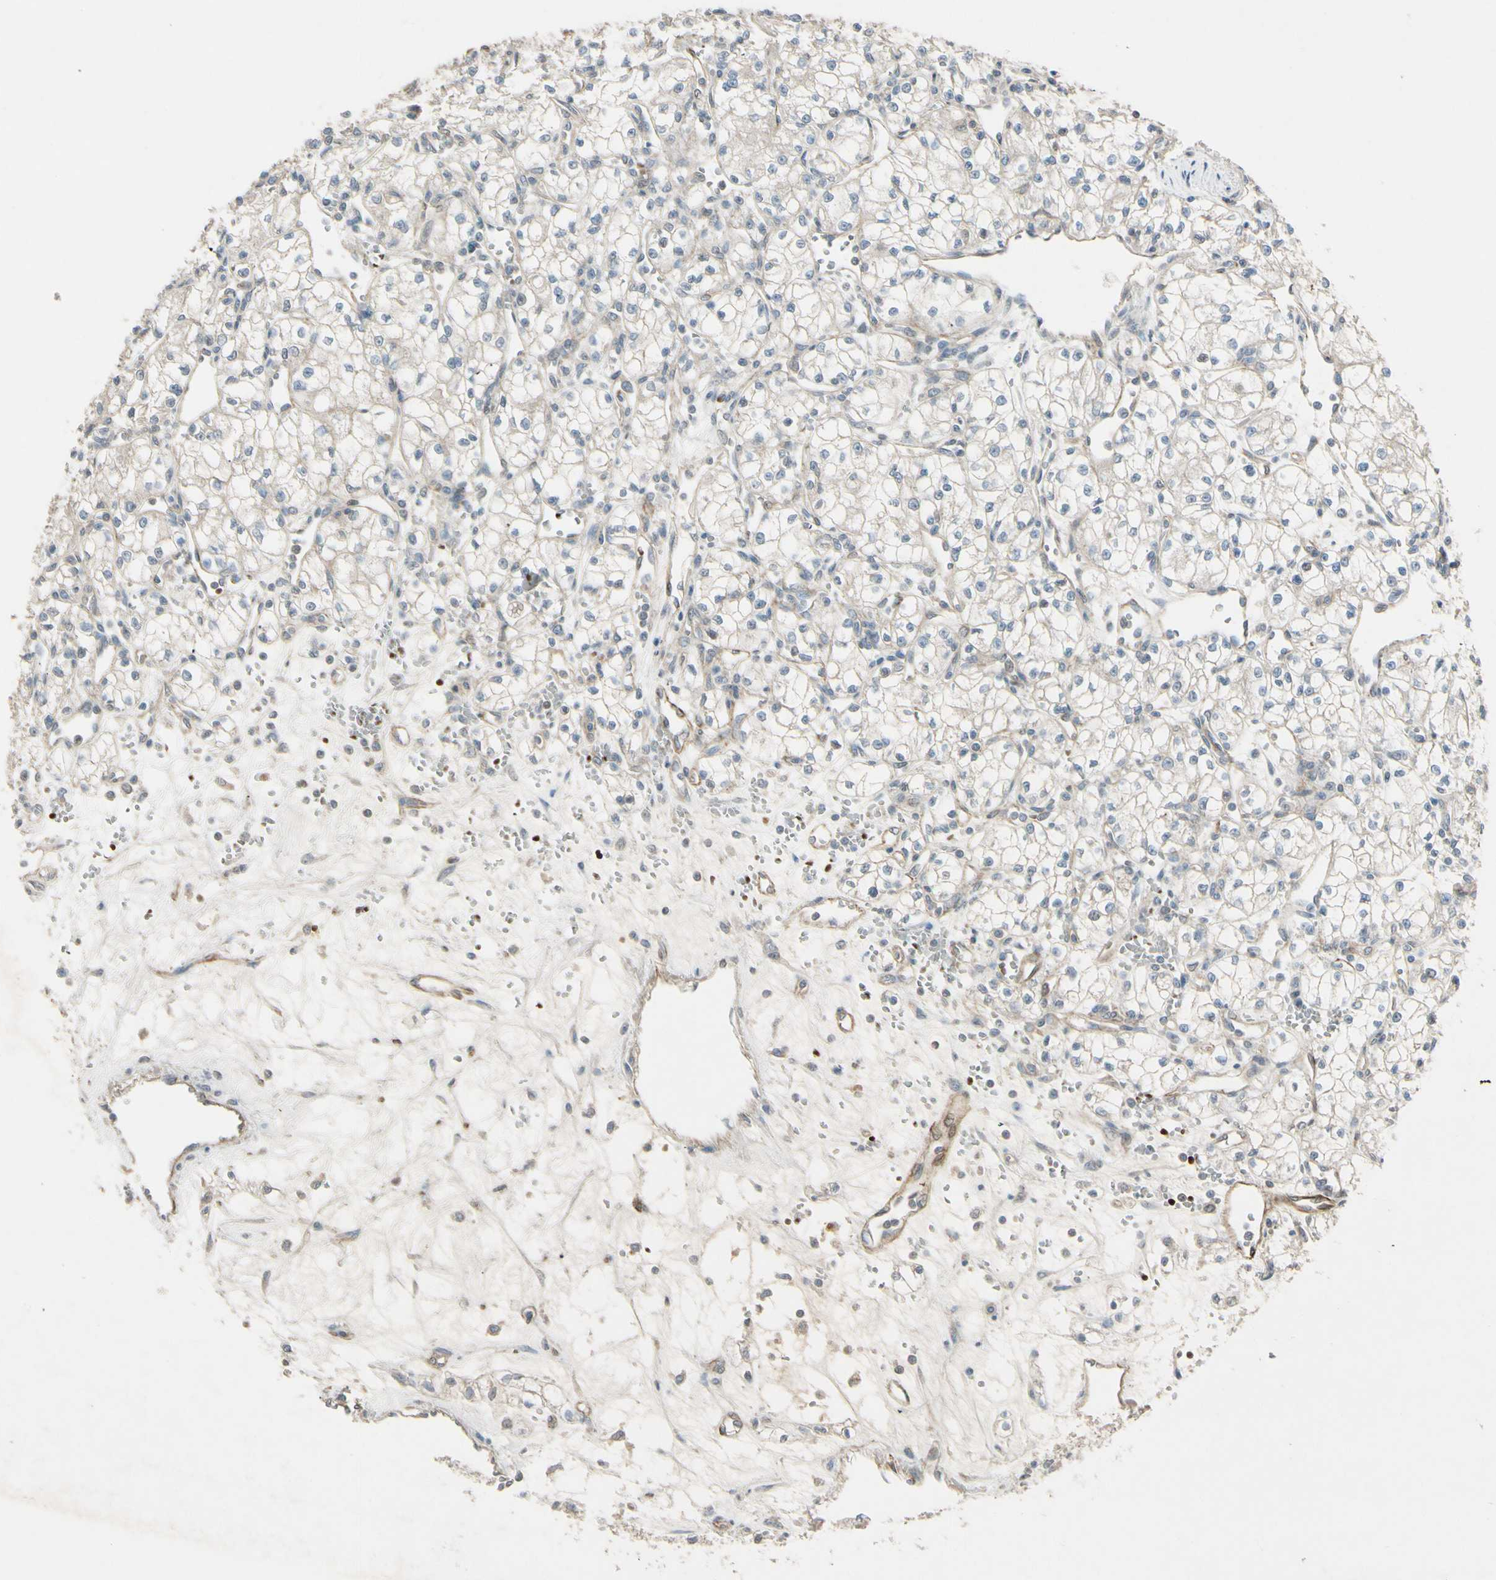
{"staining": {"intensity": "negative", "quantity": "none", "location": "none"}, "tissue": "renal cancer", "cell_type": "Tumor cells", "image_type": "cancer", "snomed": [{"axis": "morphology", "description": "Normal tissue, NOS"}, {"axis": "morphology", "description": "Adenocarcinoma, NOS"}, {"axis": "topography", "description": "Kidney"}], "caption": "DAB immunohistochemical staining of human renal cancer (adenocarcinoma) reveals no significant expression in tumor cells.", "gene": "PPP3CB", "patient": {"sex": "male", "age": 59}}